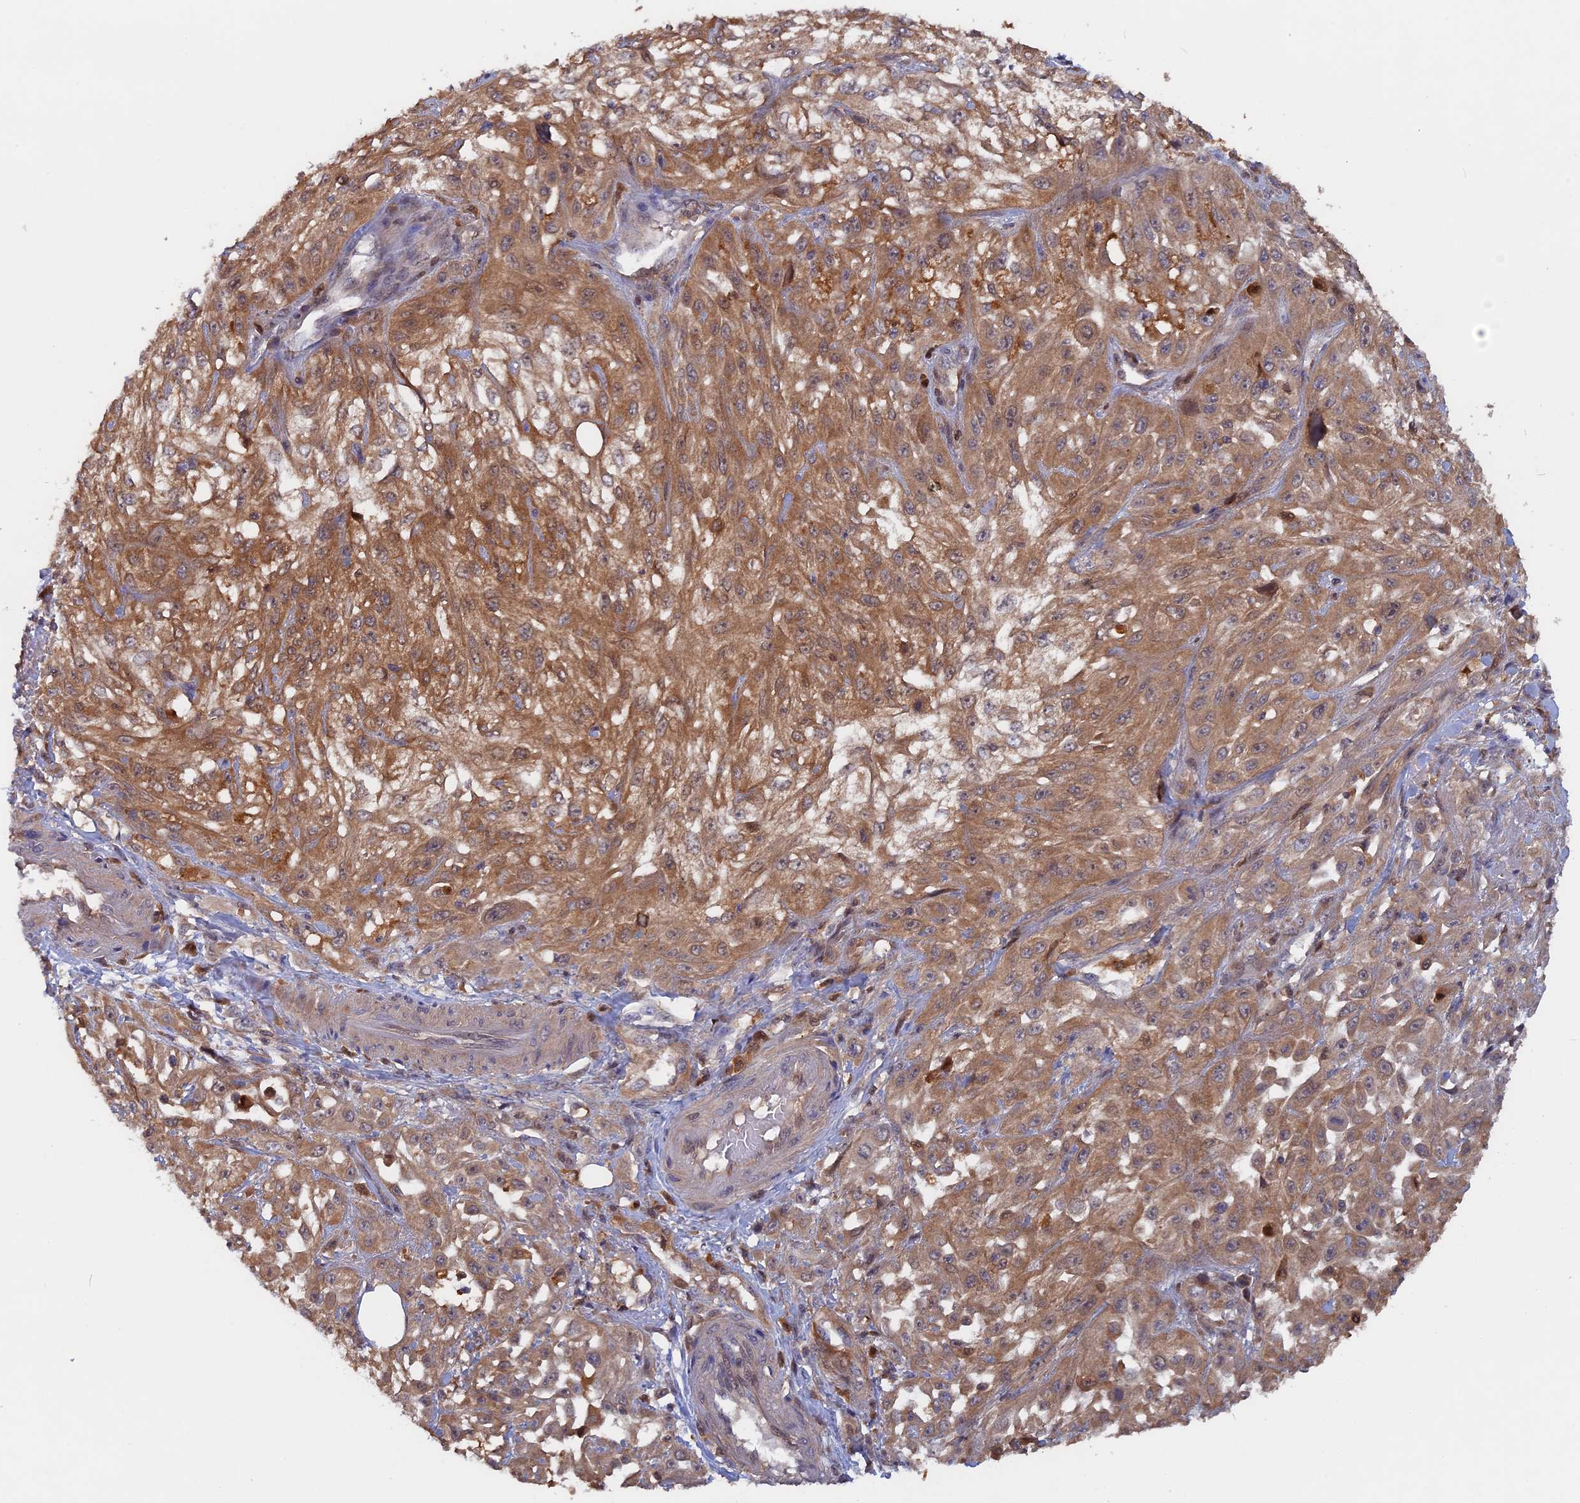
{"staining": {"intensity": "moderate", "quantity": ">75%", "location": "cytoplasmic/membranous"}, "tissue": "skin cancer", "cell_type": "Tumor cells", "image_type": "cancer", "snomed": [{"axis": "morphology", "description": "Squamous cell carcinoma, NOS"}, {"axis": "morphology", "description": "Squamous cell carcinoma, metastatic, NOS"}, {"axis": "topography", "description": "Skin"}, {"axis": "topography", "description": "Lymph node"}], "caption": "A medium amount of moderate cytoplasmic/membranous expression is present in about >75% of tumor cells in metastatic squamous cell carcinoma (skin) tissue.", "gene": "BLVRA", "patient": {"sex": "male", "age": 75}}